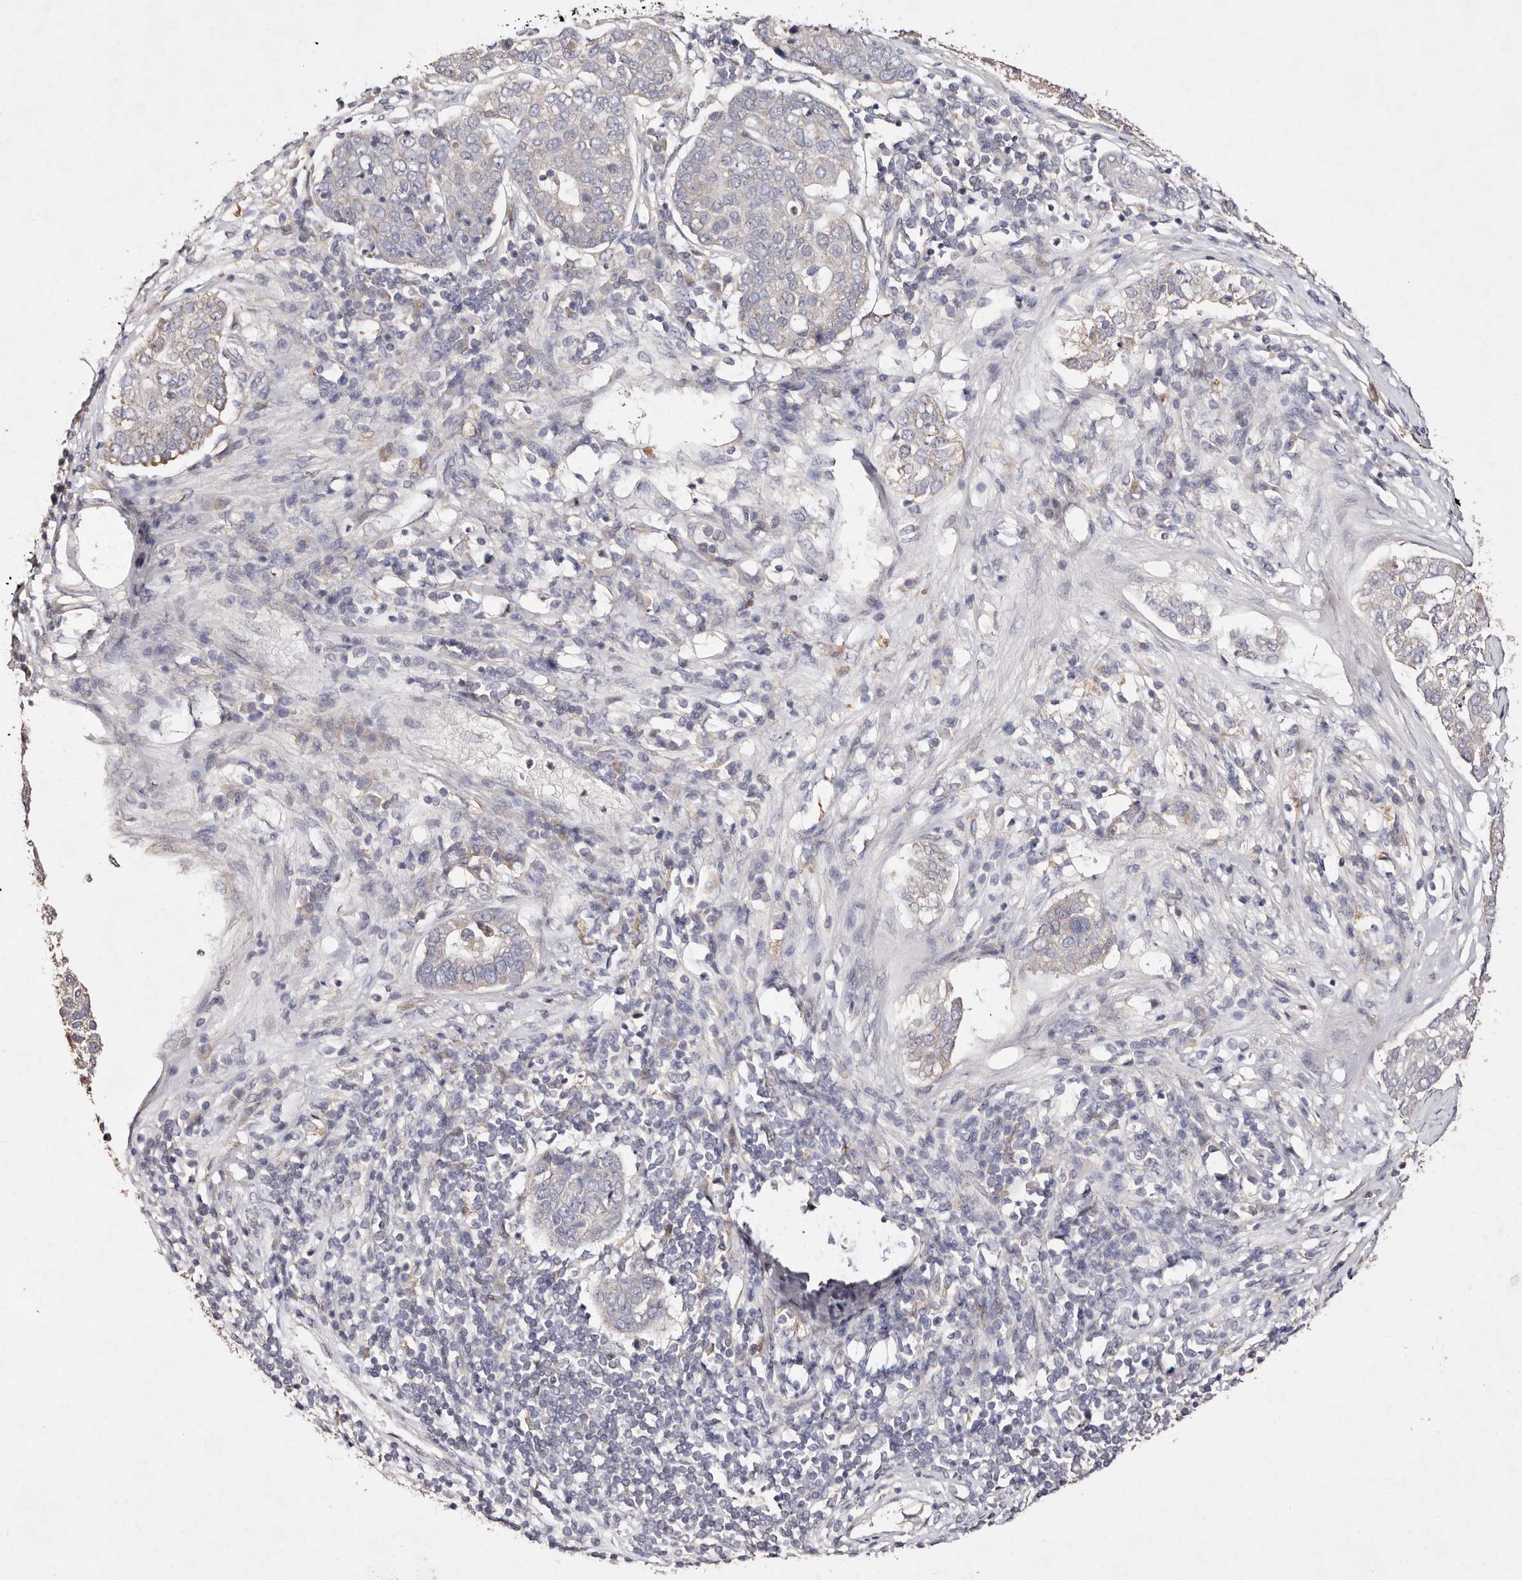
{"staining": {"intensity": "weak", "quantity": "<25%", "location": "cytoplasmic/membranous"}, "tissue": "pancreatic cancer", "cell_type": "Tumor cells", "image_type": "cancer", "snomed": [{"axis": "morphology", "description": "Adenocarcinoma, NOS"}, {"axis": "topography", "description": "Pancreas"}], "caption": "Immunohistochemical staining of pancreatic cancer (adenocarcinoma) demonstrates no significant positivity in tumor cells.", "gene": "TSC2", "patient": {"sex": "female", "age": 61}}